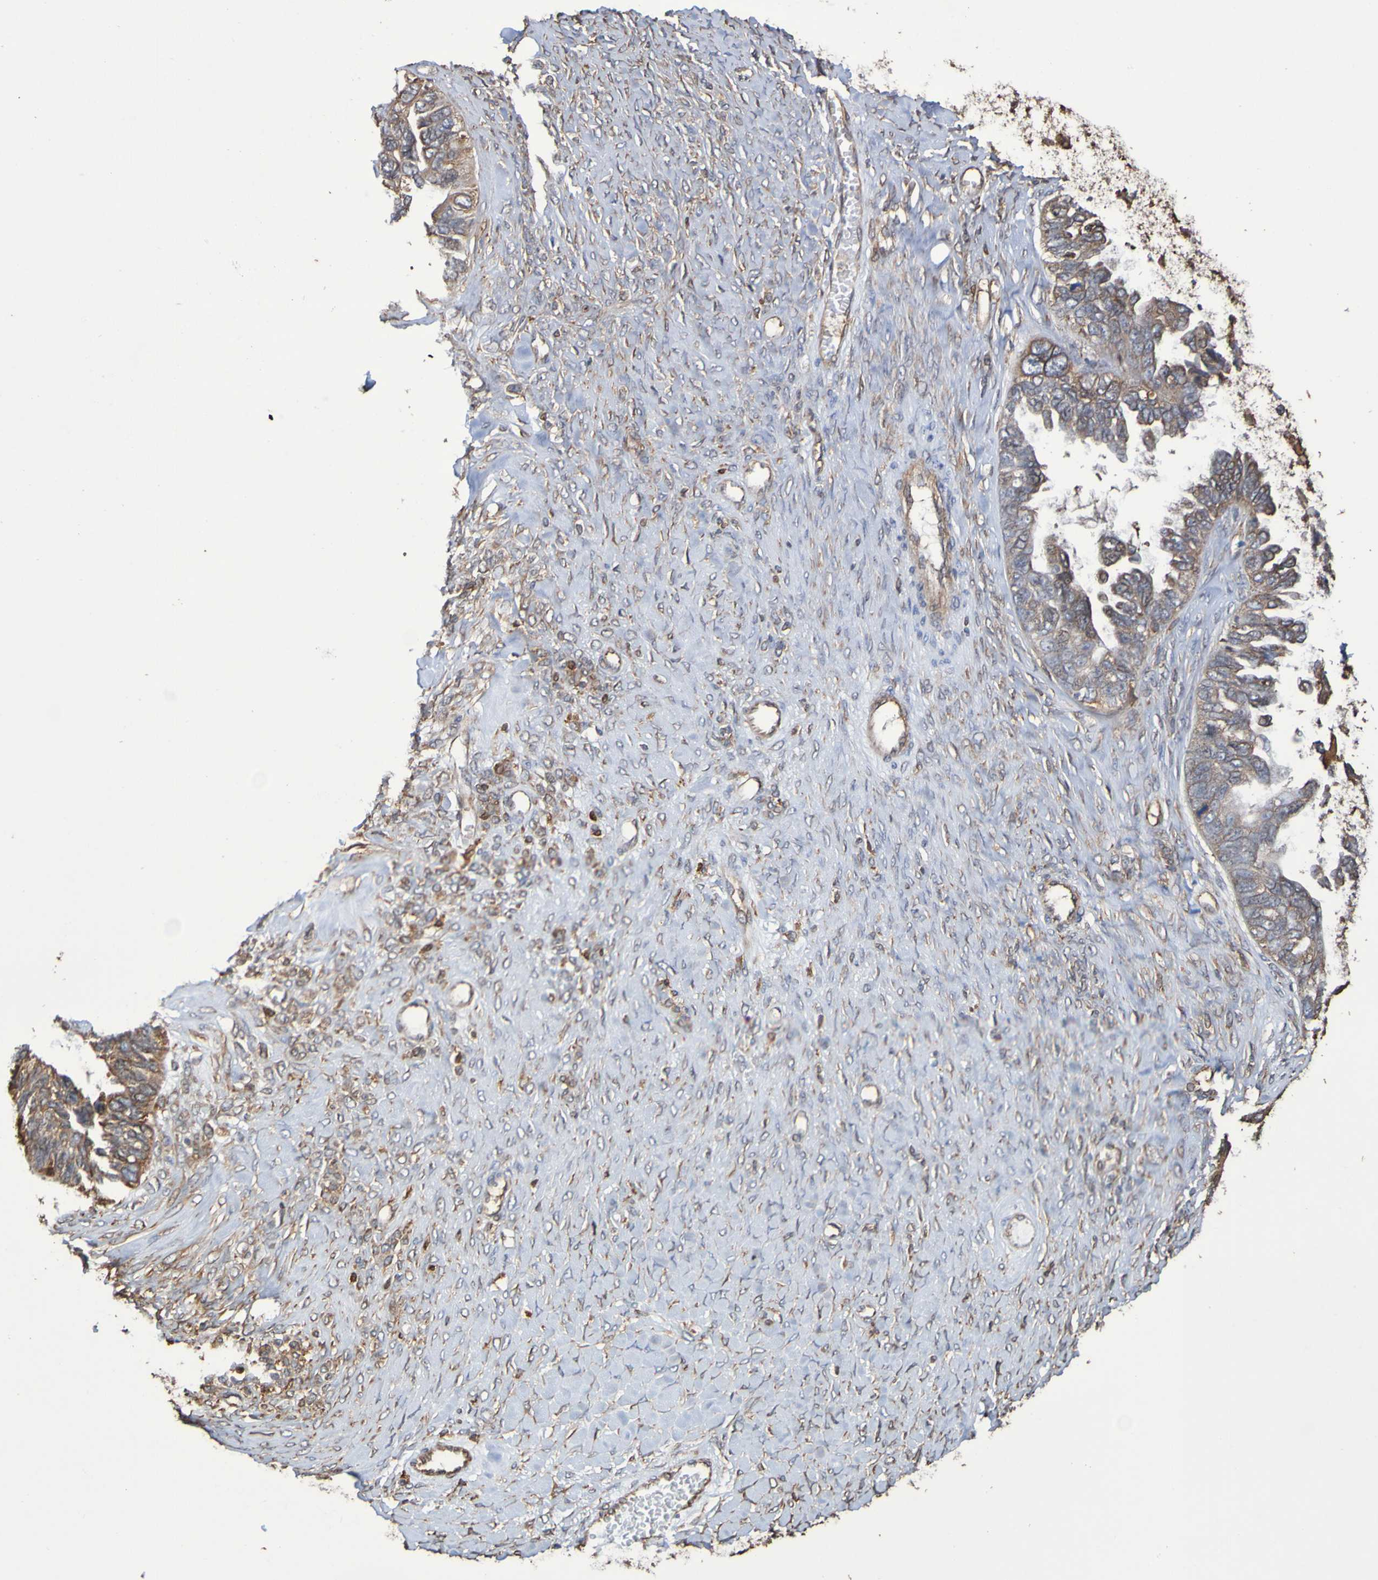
{"staining": {"intensity": "weak", "quantity": "25%-75%", "location": "cytoplasmic/membranous"}, "tissue": "ovarian cancer", "cell_type": "Tumor cells", "image_type": "cancer", "snomed": [{"axis": "morphology", "description": "Cystadenocarcinoma, serous, NOS"}, {"axis": "topography", "description": "Ovary"}], "caption": "Tumor cells display low levels of weak cytoplasmic/membranous positivity in about 25%-75% of cells in ovarian serous cystadenocarcinoma.", "gene": "RAB11A", "patient": {"sex": "female", "age": 79}}